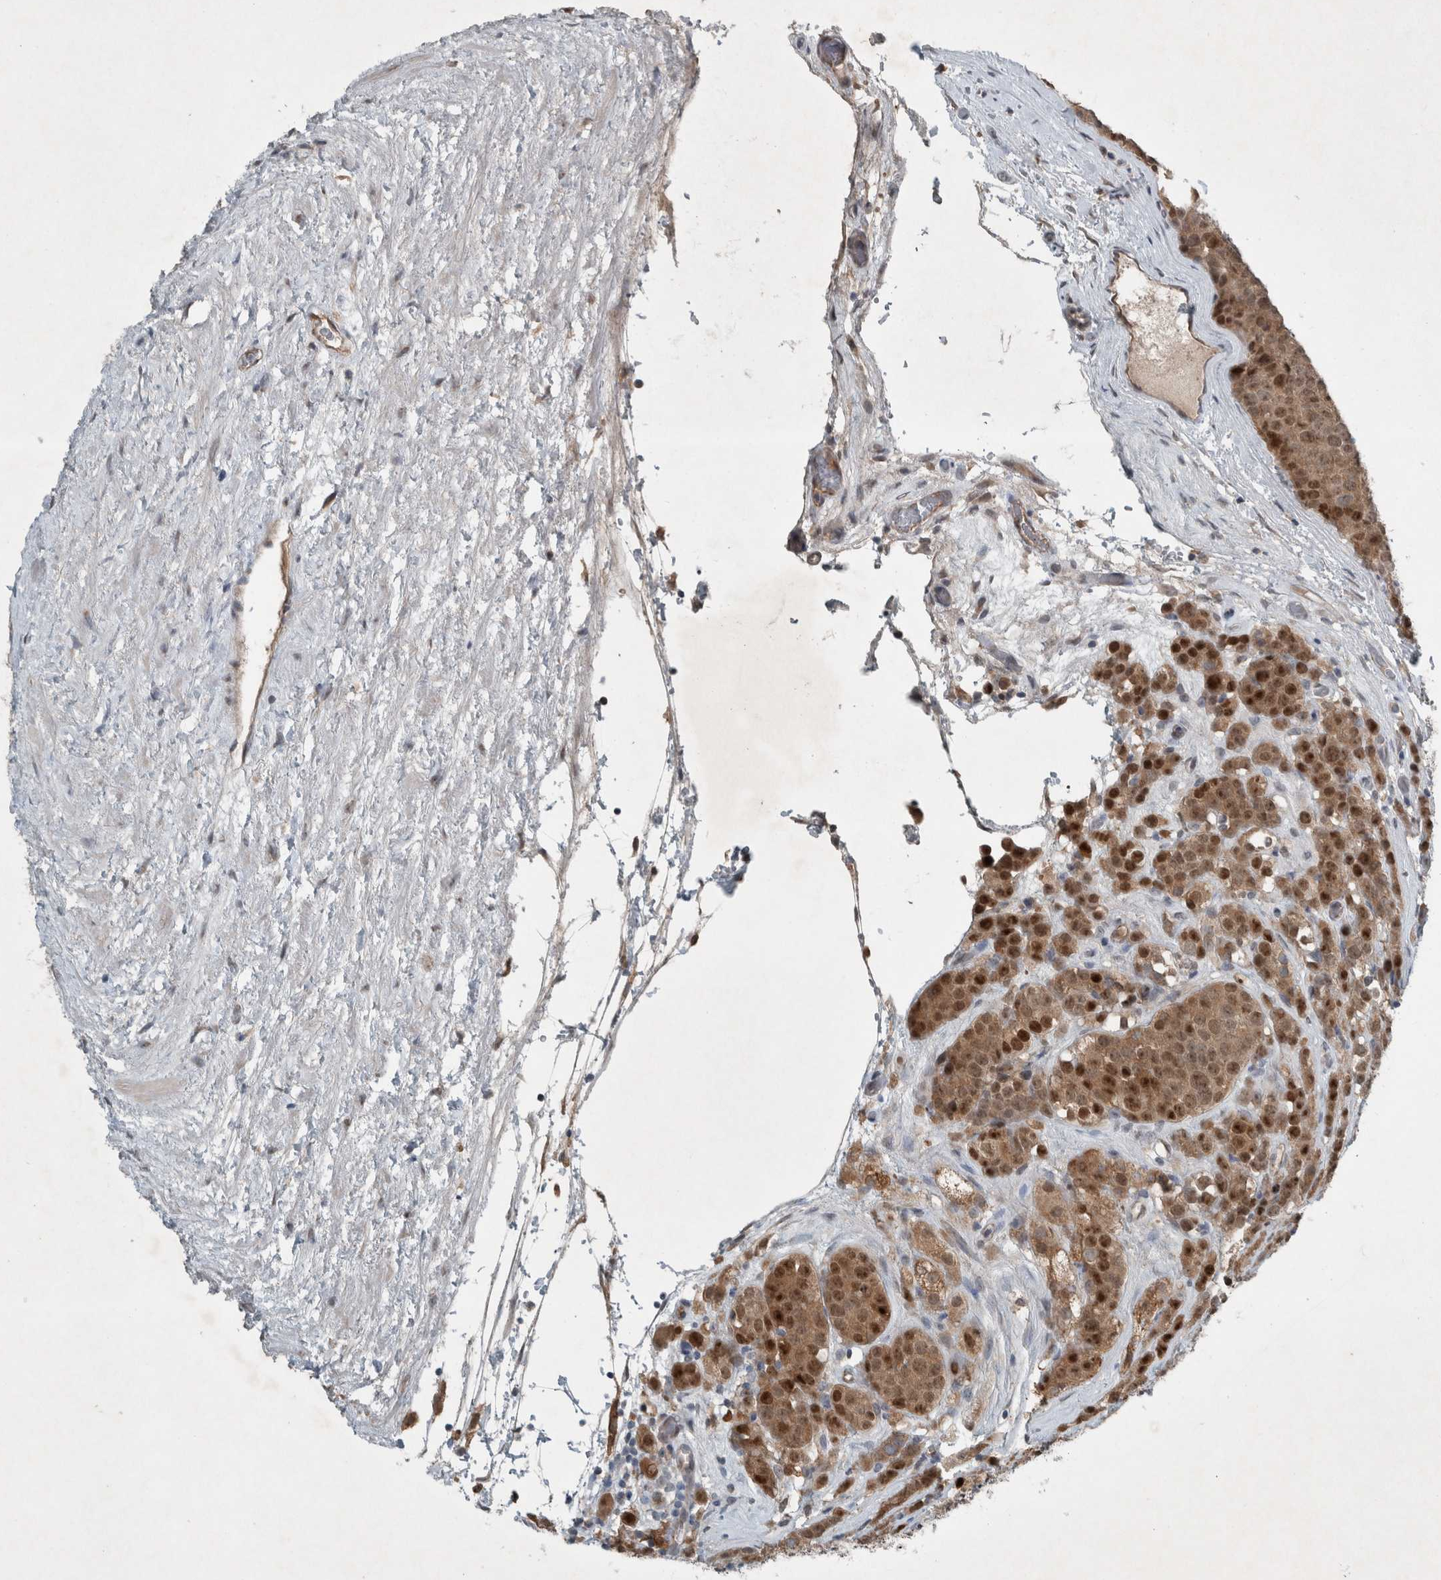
{"staining": {"intensity": "strong", "quantity": ">75%", "location": "cytoplasmic/membranous,nuclear"}, "tissue": "testis cancer", "cell_type": "Tumor cells", "image_type": "cancer", "snomed": [{"axis": "morphology", "description": "Seminoma, NOS"}, {"axis": "topography", "description": "Testis"}], "caption": "Immunohistochemical staining of human testis cancer (seminoma) shows strong cytoplasmic/membranous and nuclear protein positivity in about >75% of tumor cells.", "gene": "RALGDS", "patient": {"sex": "male", "age": 71}}